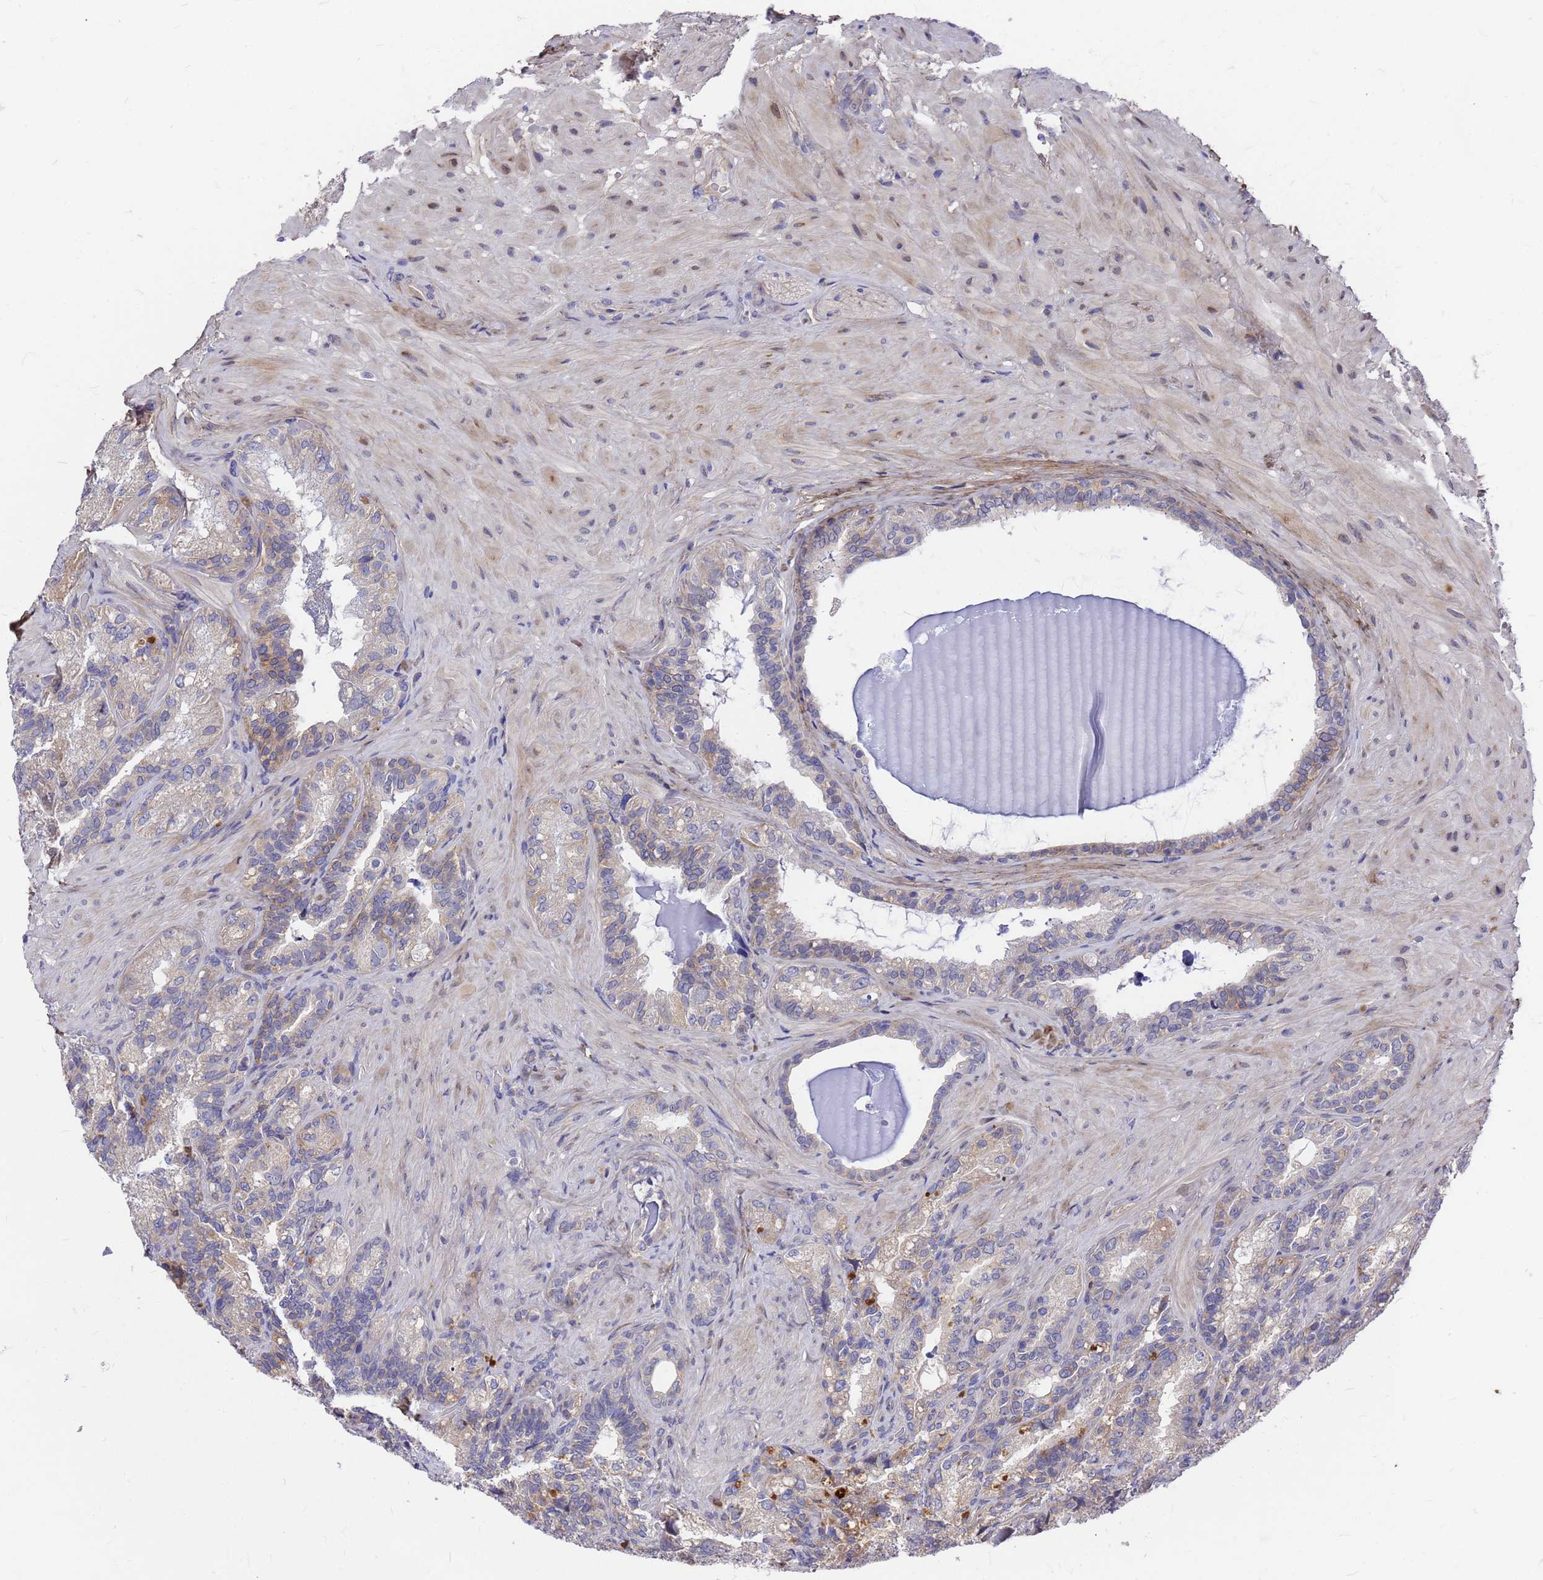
{"staining": {"intensity": "moderate", "quantity": "<25%", "location": "cytoplasmic/membranous"}, "tissue": "seminal vesicle", "cell_type": "Glandular cells", "image_type": "normal", "snomed": [{"axis": "morphology", "description": "Normal tissue, NOS"}, {"axis": "topography", "description": "Prostate and seminal vesicle, NOS"}, {"axis": "topography", "description": "Prostate"}, {"axis": "topography", "description": "Seminal veicle"}], "caption": "Glandular cells show moderate cytoplasmic/membranous staining in approximately <25% of cells in unremarkable seminal vesicle.", "gene": "ZNF717", "patient": {"sex": "male", "age": 67}}